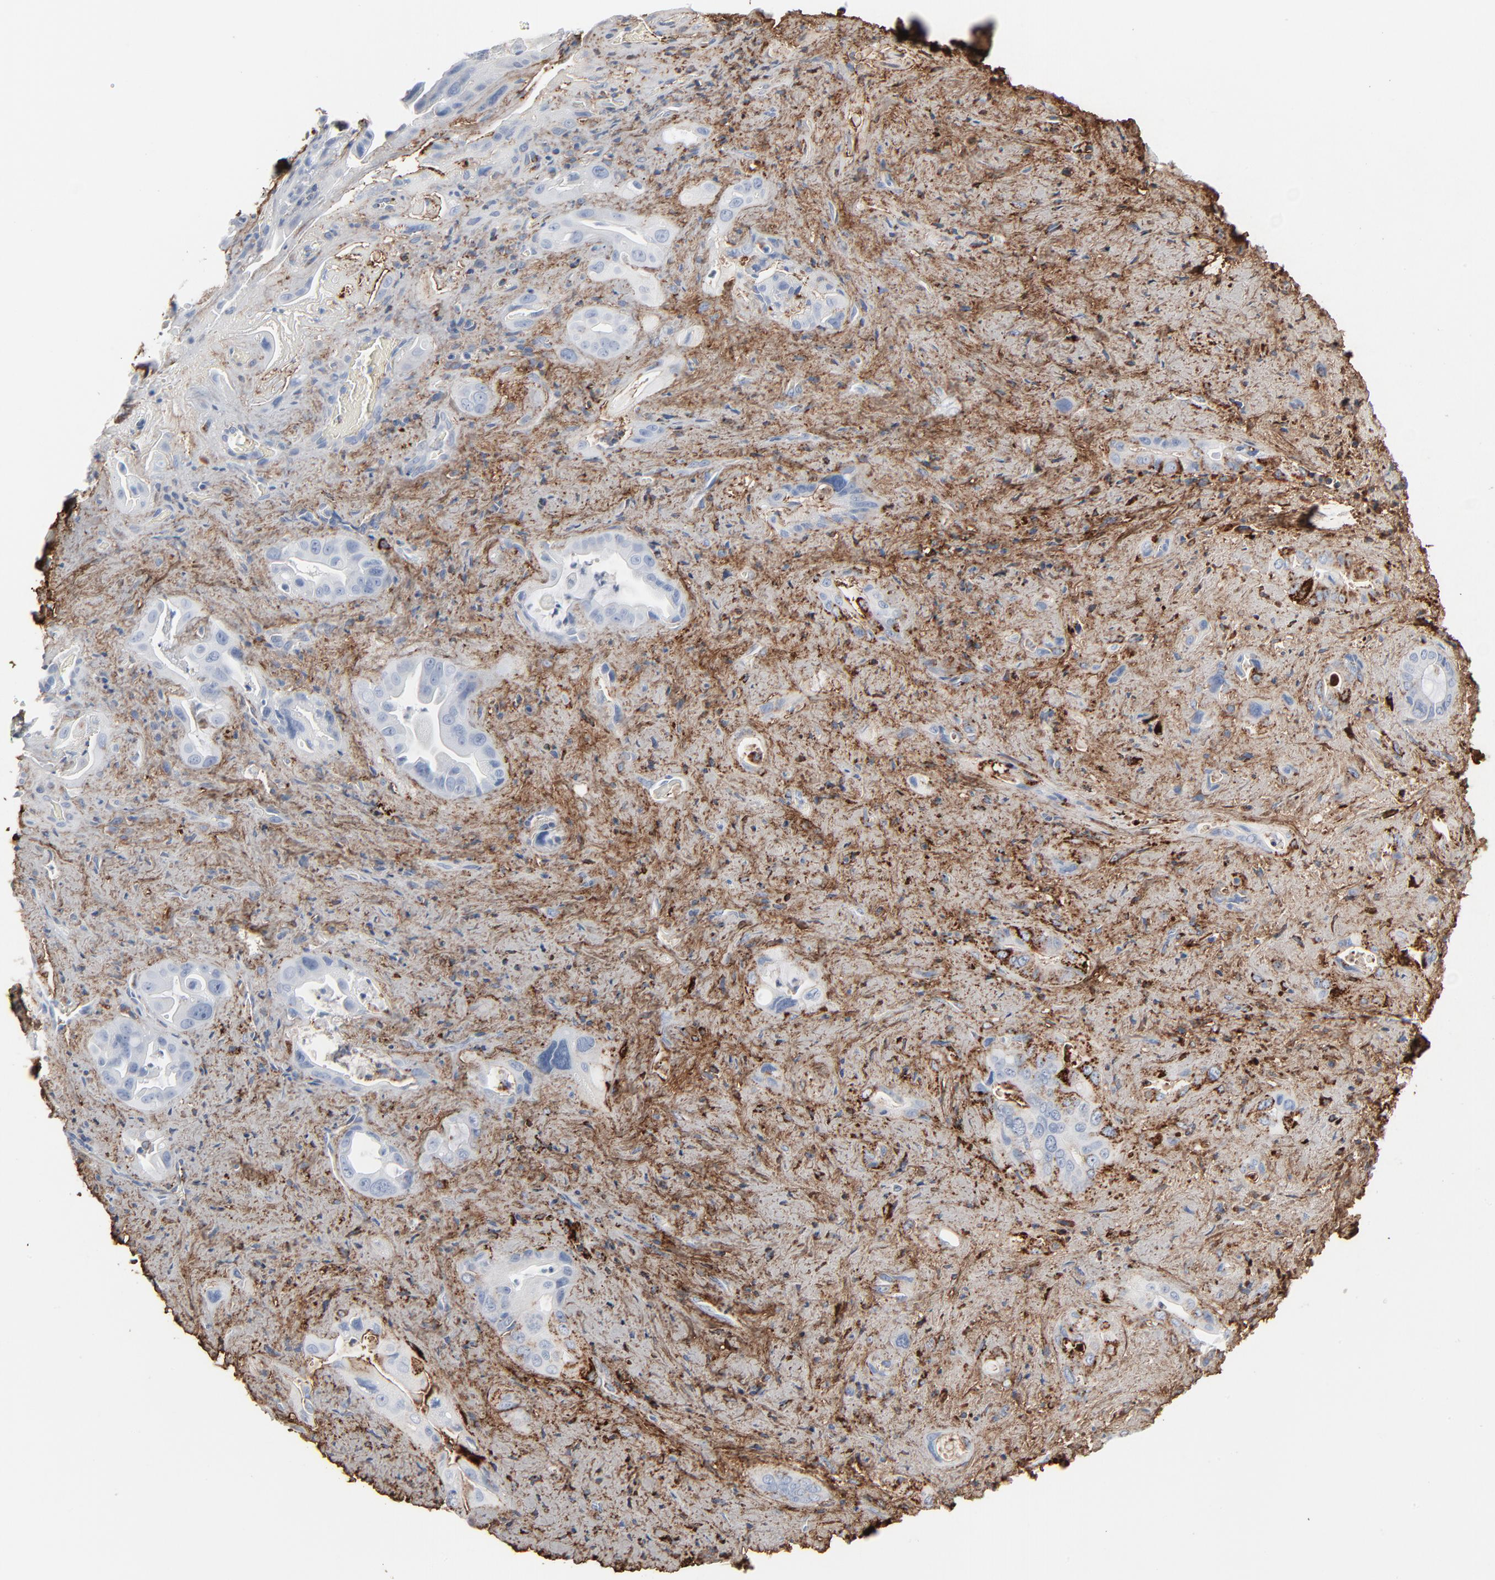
{"staining": {"intensity": "weak", "quantity": "<25%", "location": "cytoplasmic/membranous"}, "tissue": "pancreatic cancer", "cell_type": "Tumor cells", "image_type": "cancer", "snomed": [{"axis": "morphology", "description": "Adenocarcinoma, NOS"}, {"axis": "topography", "description": "Pancreas"}], "caption": "The histopathology image exhibits no significant positivity in tumor cells of pancreatic adenocarcinoma. Nuclei are stained in blue.", "gene": "BGN", "patient": {"sex": "male", "age": 77}}